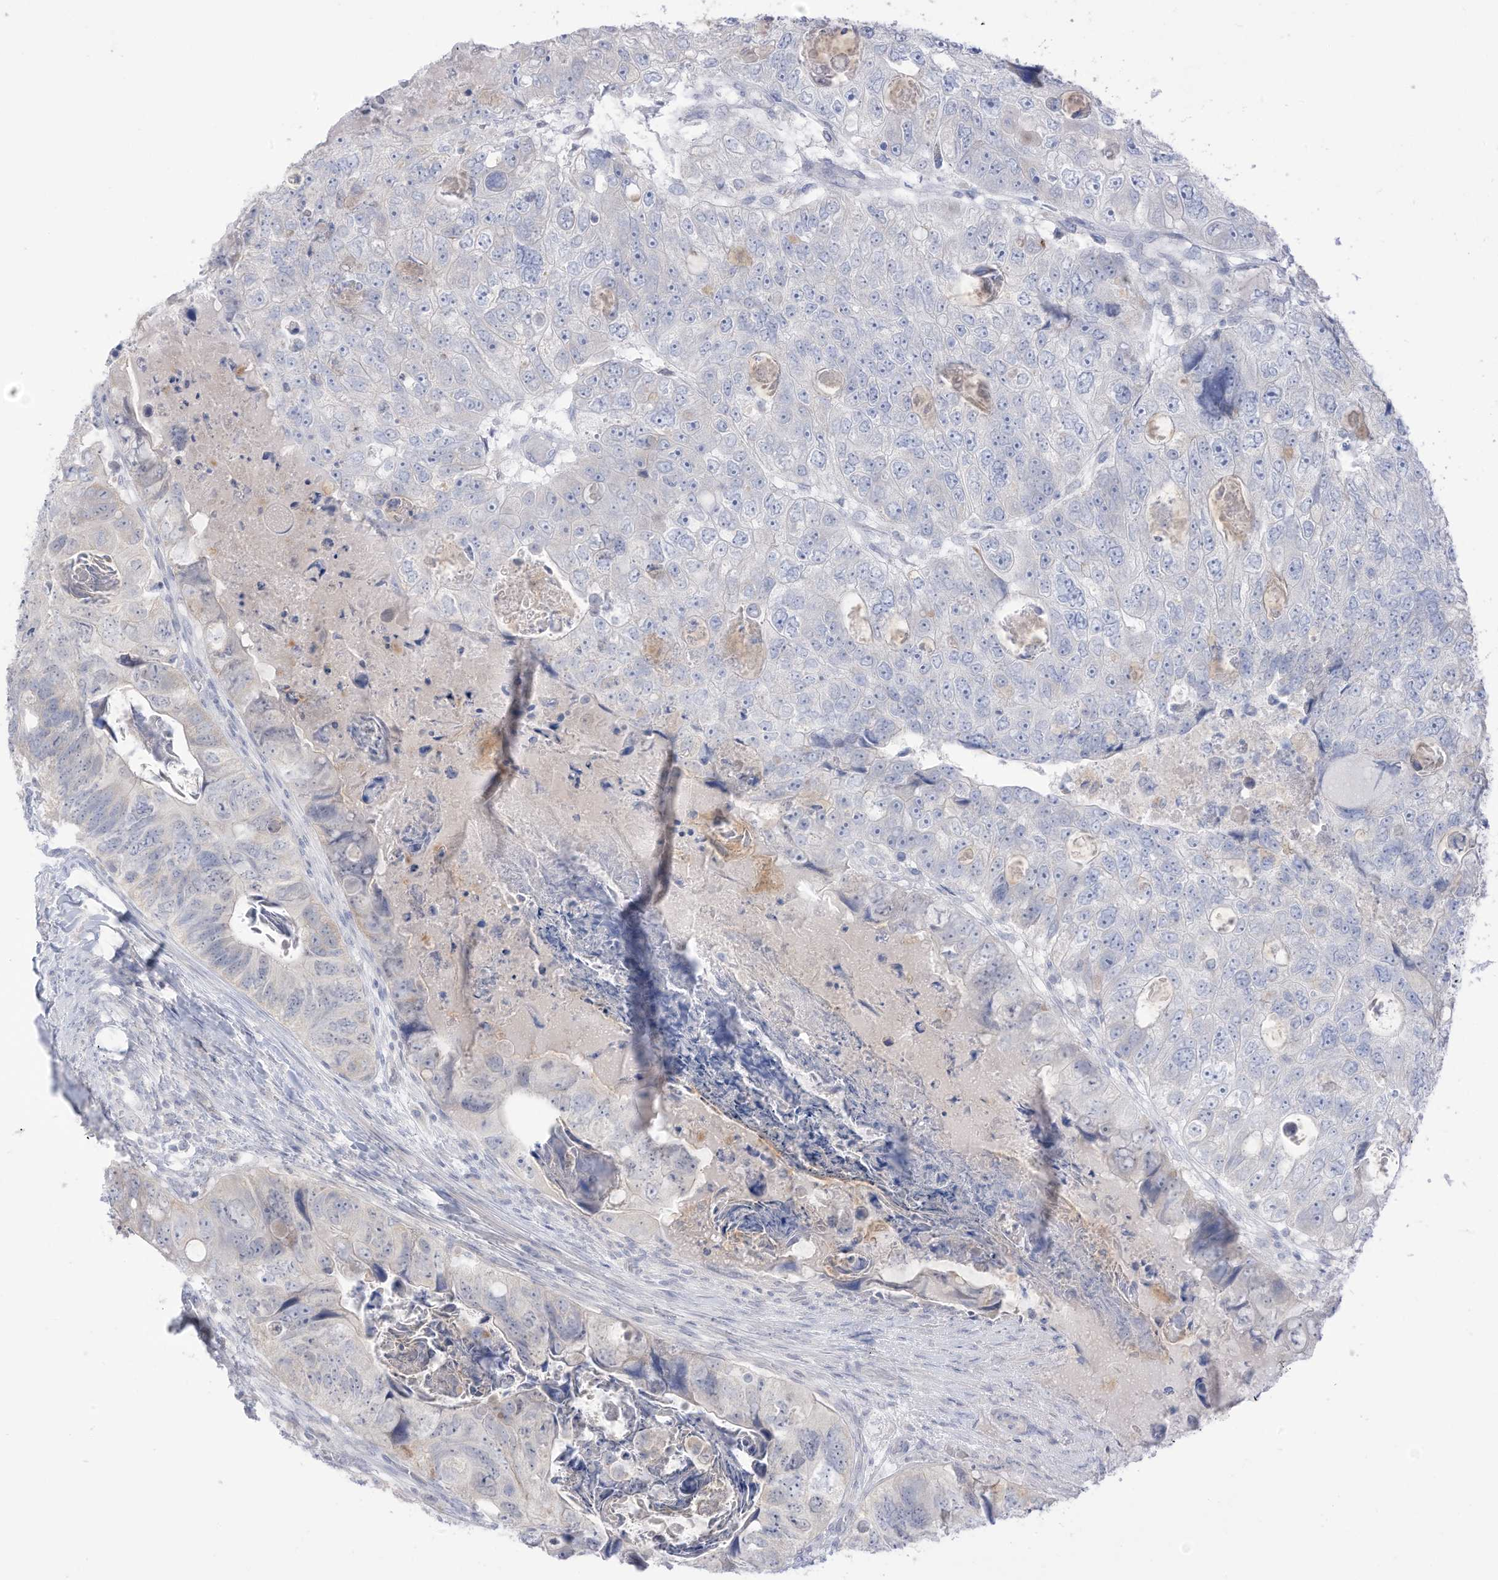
{"staining": {"intensity": "negative", "quantity": "none", "location": "none"}, "tissue": "colorectal cancer", "cell_type": "Tumor cells", "image_type": "cancer", "snomed": [{"axis": "morphology", "description": "Adenocarcinoma, NOS"}, {"axis": "topography", "description": "Rectum"}], "caption": "The image reveals no significant staining in tumor cells of colorectal cancer.", "gene": "OGT", "patient": {"sex": "male", "age": 59}}